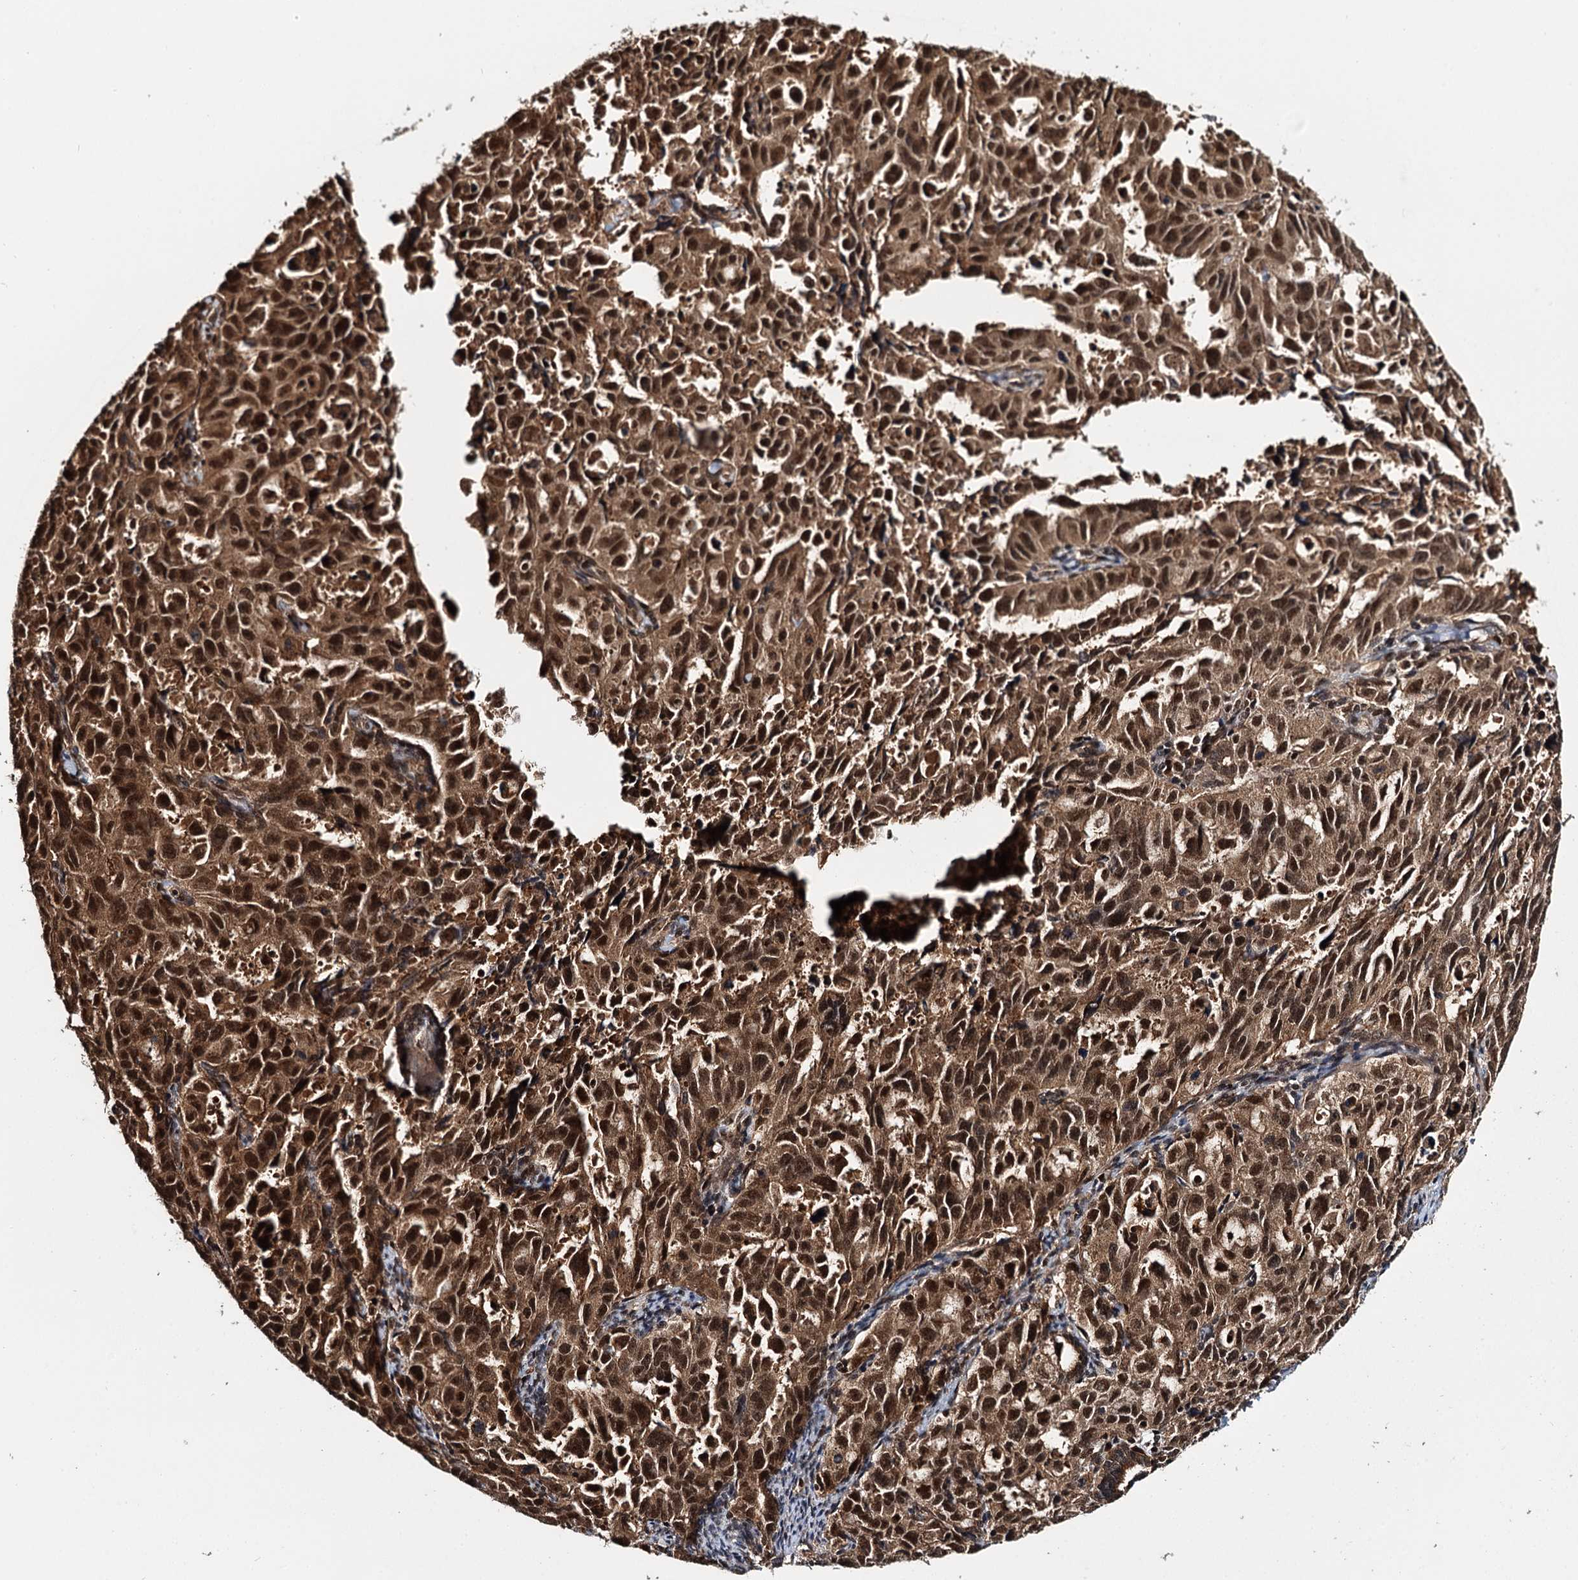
{"staining": {"intensity": "strong", "quantity": ">75%", "location": "cytoplasmic/membranous,nuclear"}, "tissue": "endometrial cancer", "cell_type": "Tumor cells", "image_type": "cancer", "snomed": [{"axis": "morphology", "description": "Adenocarcinoma, NOS"}, {"axis": "topography", "description": "Endometrium"}], "caption": "Protein positivity by IHC exhibits strong cytoplasmic/membranous and nuclear positivity in approximately >75% of tumor cells in endometrial adenocarcinoma. (DAB = brown stain, brightfield microscopy at high magnification).", "gene": "N6AMT1", "patient": {"sex": "female", "age": 65}}